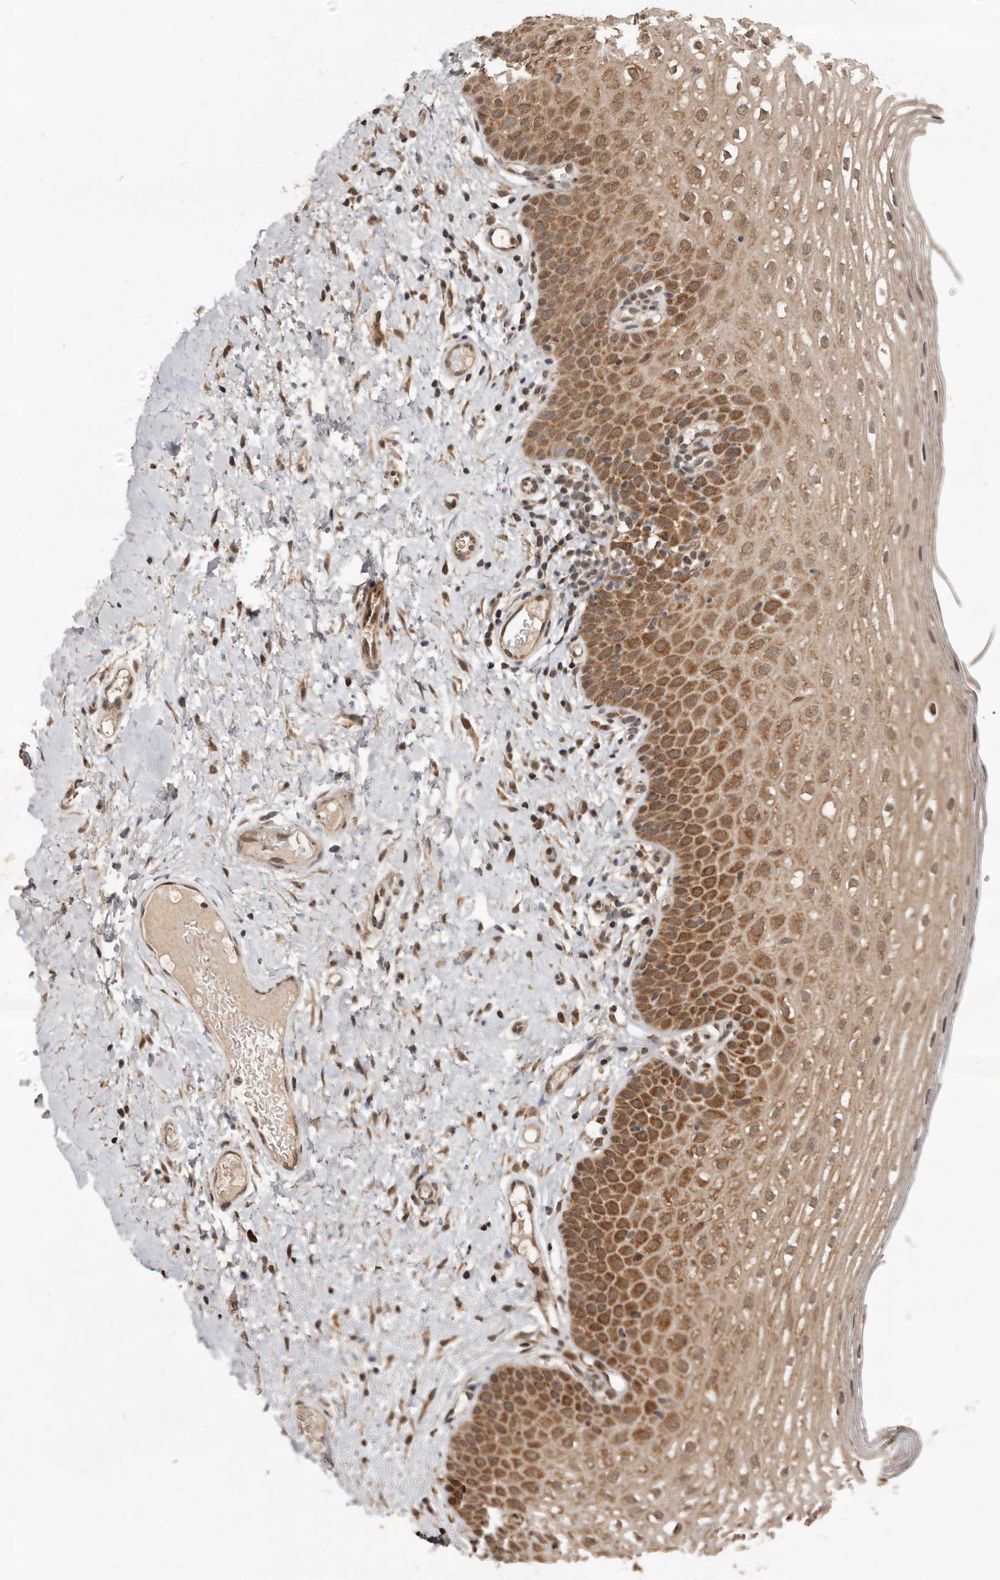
{"staining": {"intensity": "moderate", "quantity": ">75%", "location": "cytoplasmic/membranous,nuclear"}, "tissue": "oral mucosa", "cell_type": "Squamous epithelial cells", "image_type": "normal", "snomed": [{"axis": "morphology", "description": "Normal tissue, NOS"}, {"axis": "topography", "description": "Oral tissue"}], "caption": "Squamous epithelial cells display medium levels of moderate cytoplasmic/membranous,nuclear expression in about >75% of cells in normal human oral mucosa.", "gene": "LRGUK", "patient": {"sex": "female", "age": 56}}